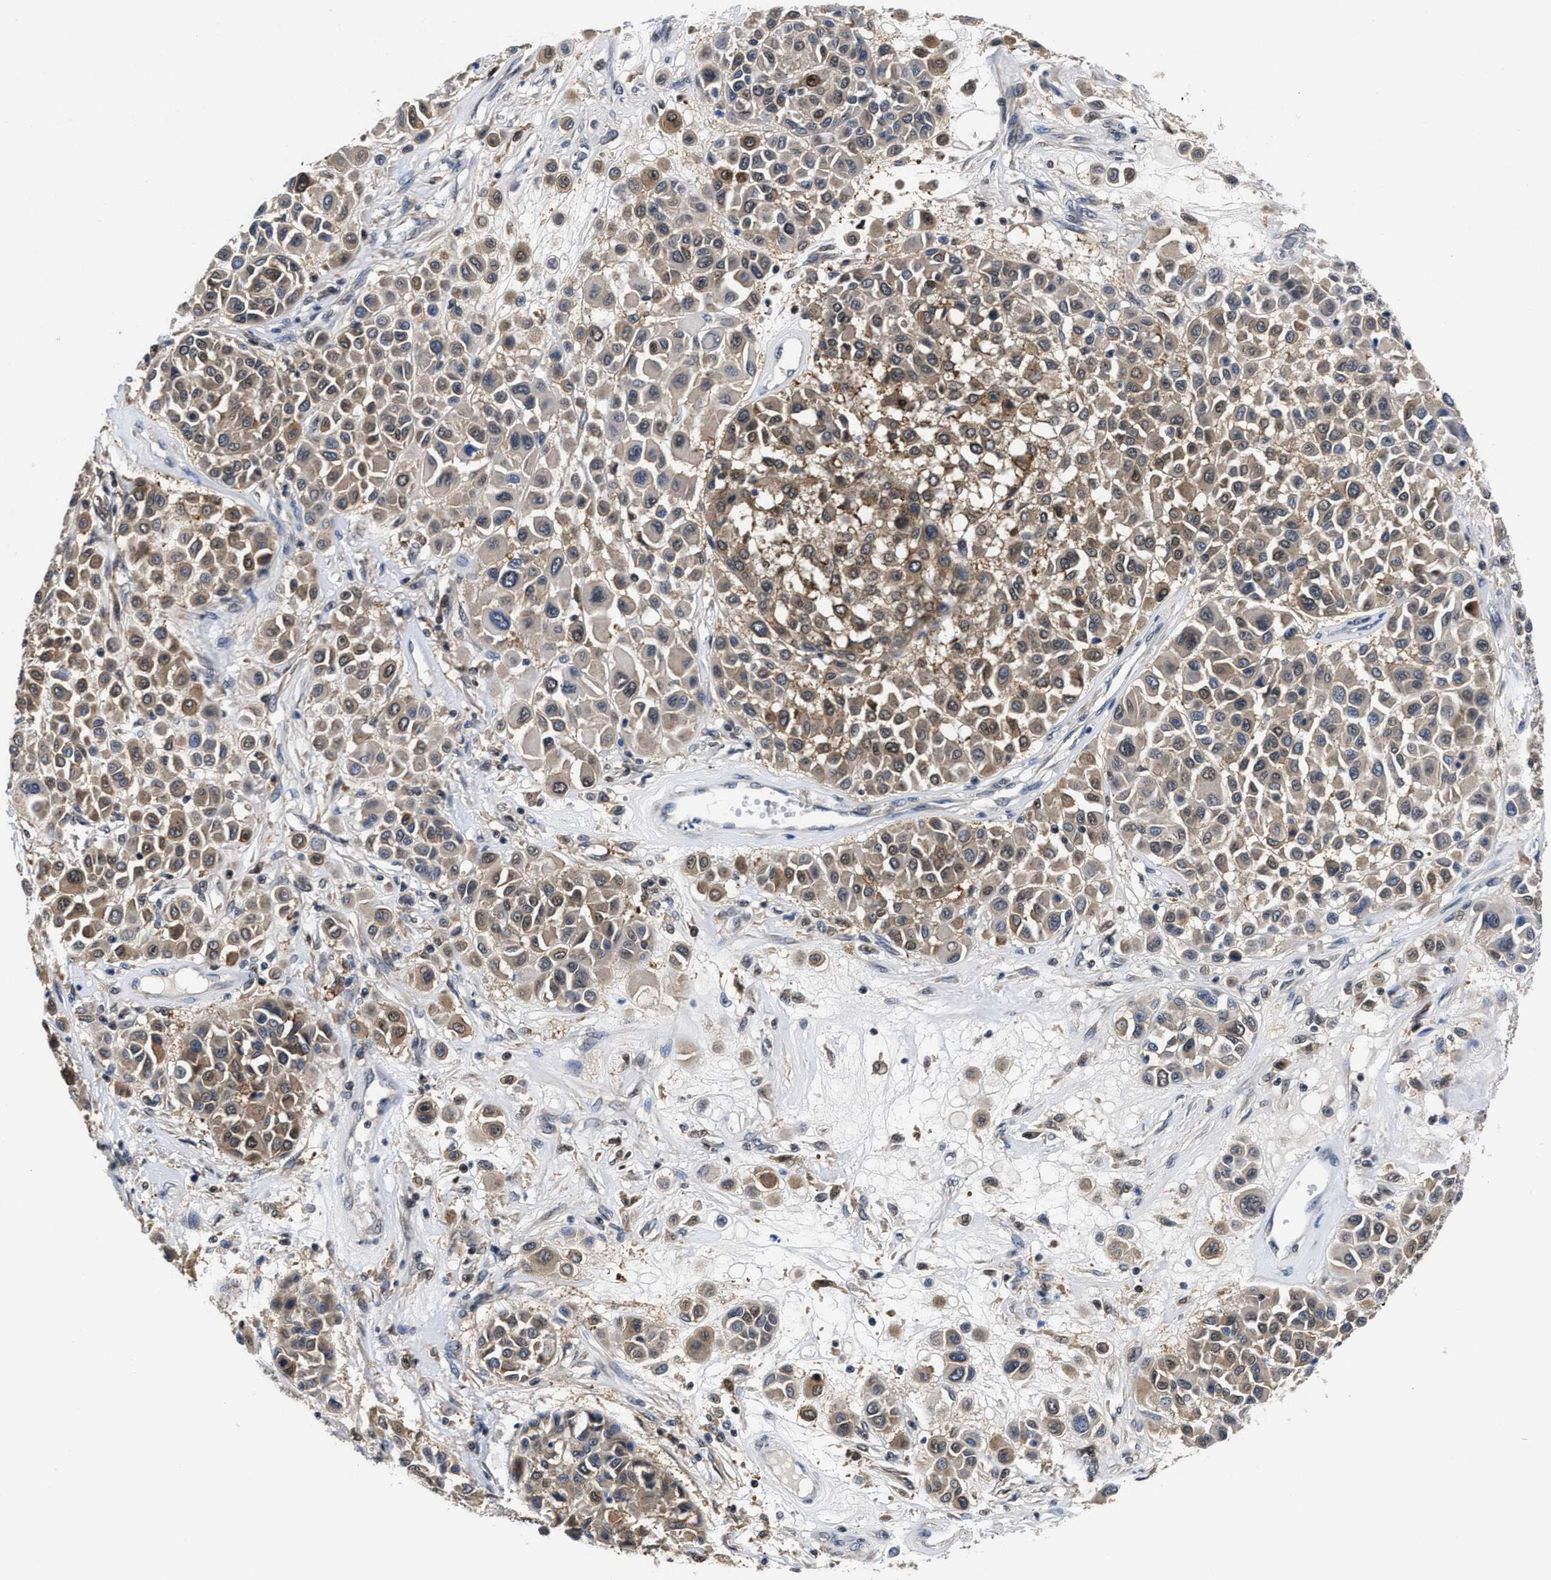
{"staining": {"intensity": "weak", "quantity": ">75%", "location": "cytoplasmic/membranous,nuclear"}, "tissue": "melanoma", "cell_type": "Tumor cells", "image_type": "cancer", "snomed": [{"axis": "morphology", "description": "Malignant melanoma, Metastatic site"}, {"axis": "topography", "description": "Soft tissue"}], "caption": "Immunohistochemistry (IHC) image of malignant melanoma (metastatic site) stained for a protein (brown), which shows low levels of weak cytoplasmic/membranous and nuclear staining in about >75% of tumor cells.", "gene": "KIF12", "patient": {"sex": "male", "age": 41}}